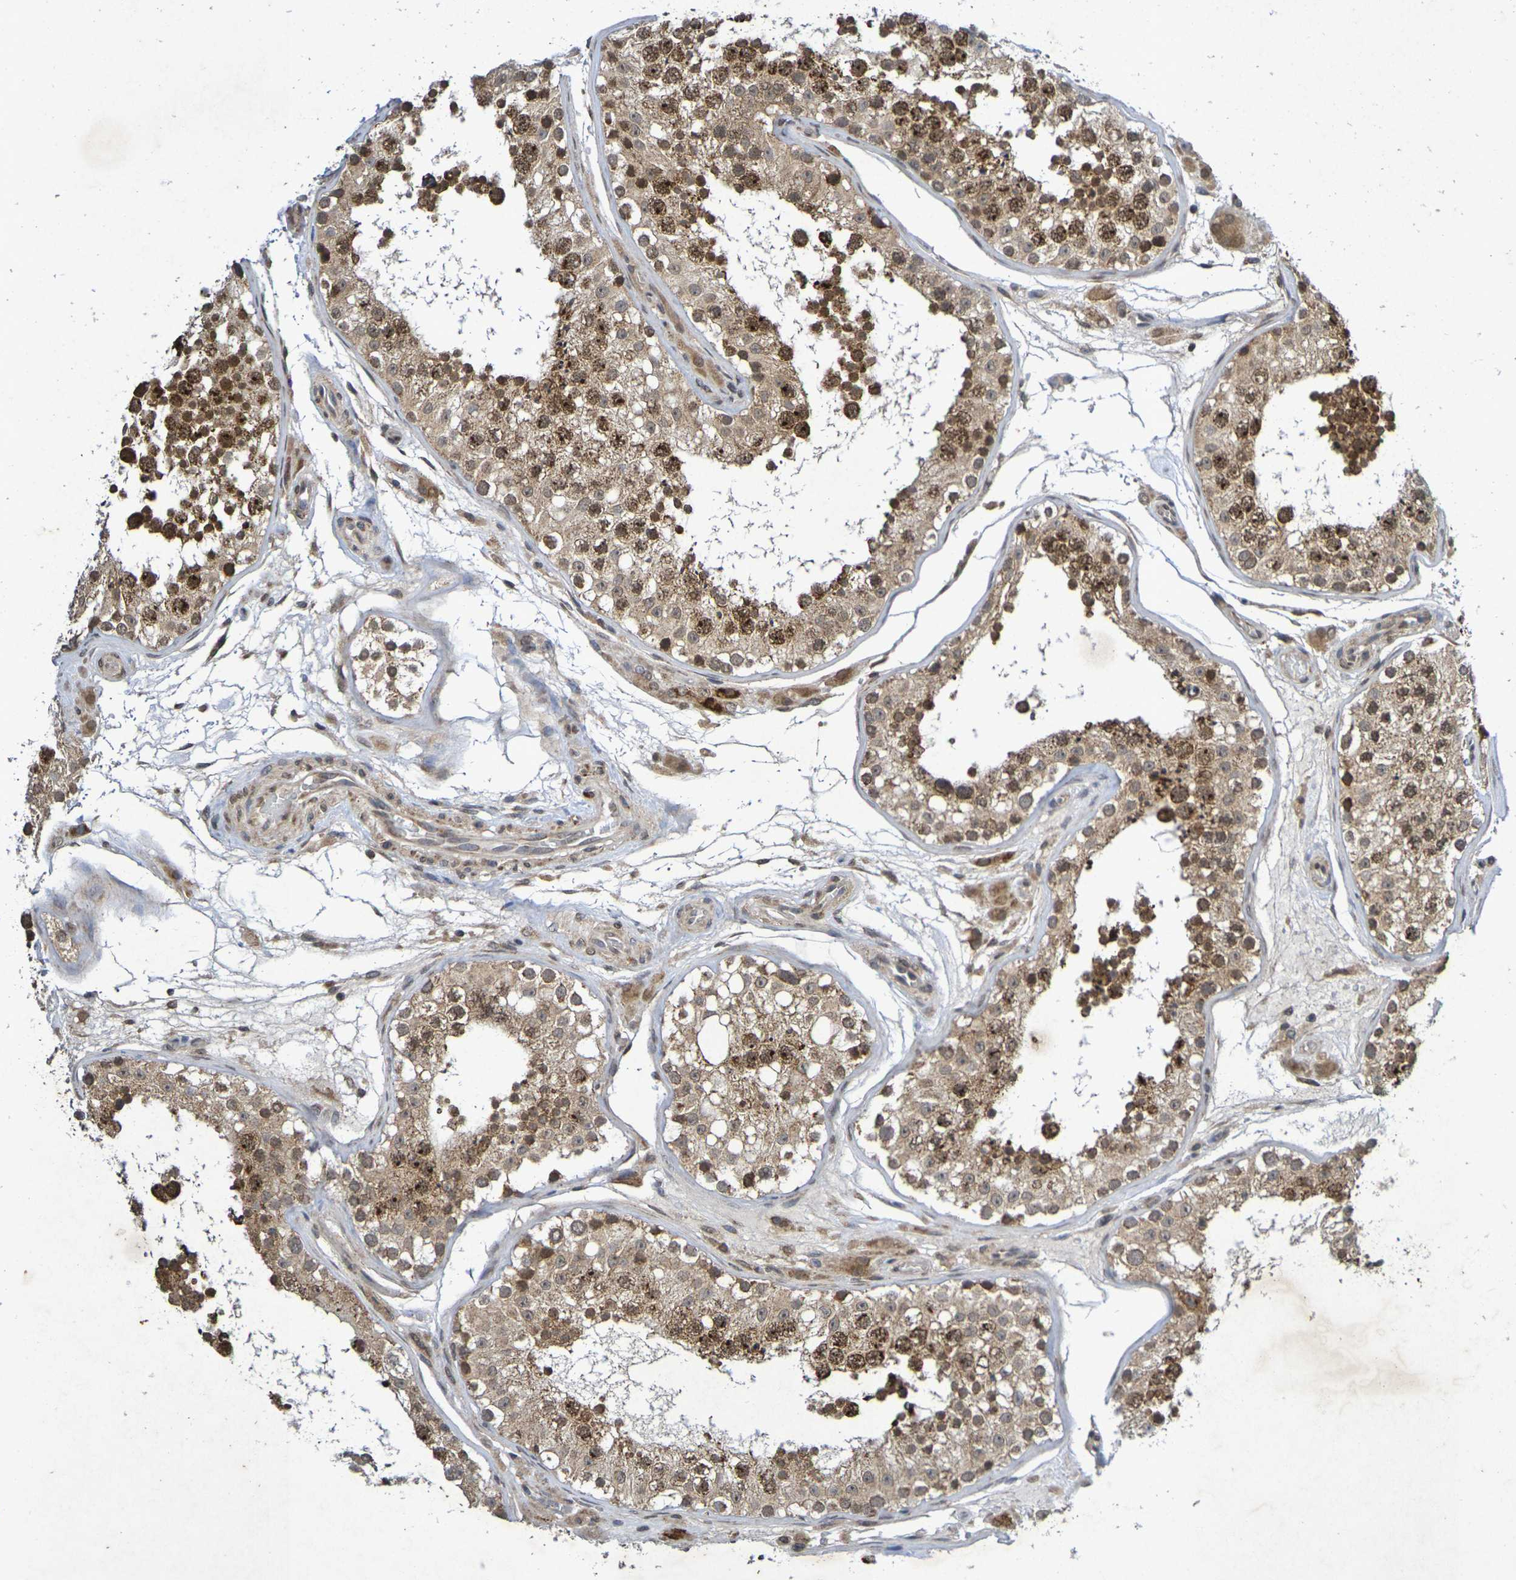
{"staining": {"intensity": "moderate", "quantity": ">75%", "location": "cytoplasmic/membranous,nuclear"}, "tissue": "testis", "cell_type": "Cells in seminiferous ducts", "image_type": "normal", "snomed": [{"axis": "morphology", "description": "Normal tissue, NOS"}, {"axis": "topography", "description": "Testis"}], "caption": "Protein staining reveals moderate cytoplasmic/membranous,nuclear positivity in approximately >75% of cells in seminiferous ducts in benign testis.", "gene": "GUCY1A2", "patient": {"sex": "male", "age": 26}}